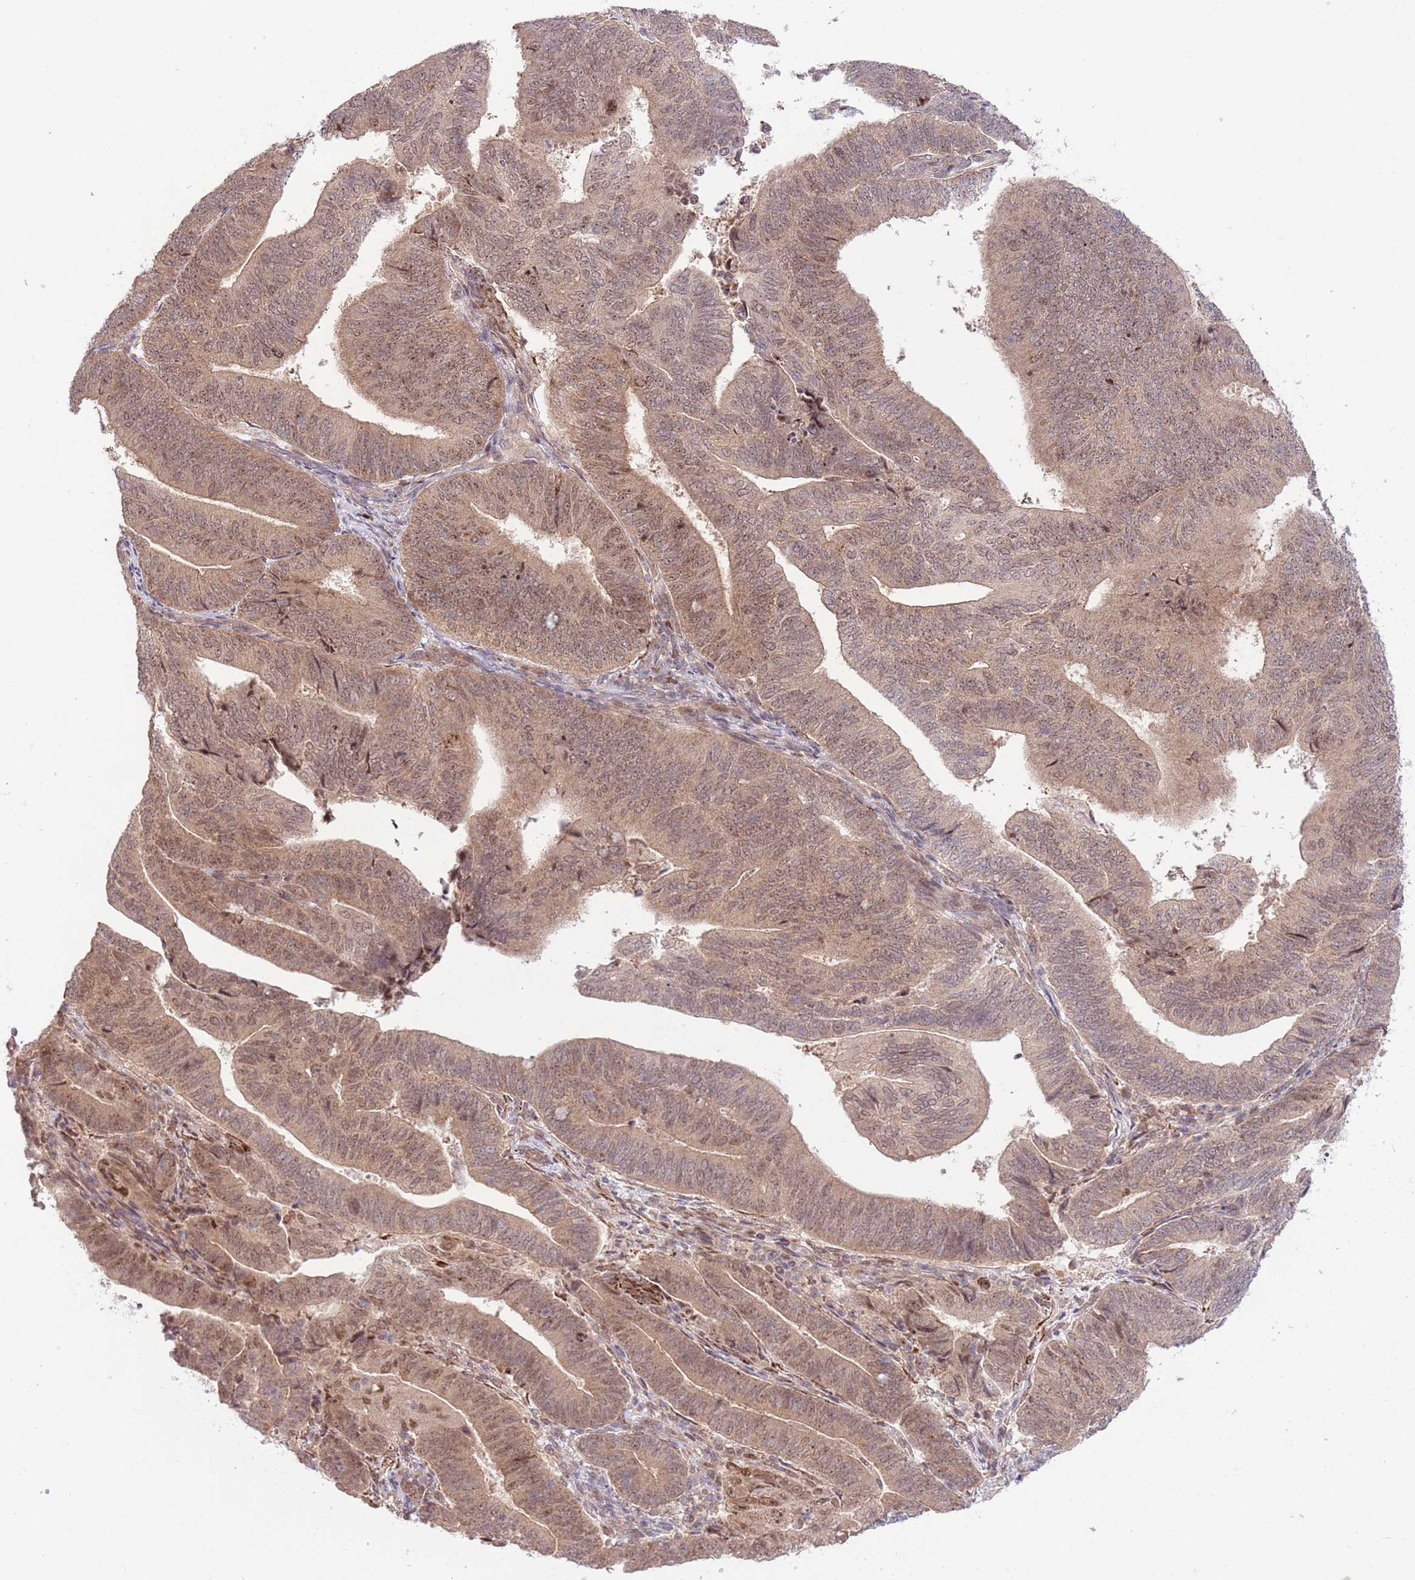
{"staining": {"intensity": "moderate", "quantity": ">75%", "location": "cytoplasmic/membranous,nuclear"}, "tissue": "endometrial cancer", "cell_type": "Tumor cells", "image_type": "cancer", "snomed": [{"axis": "morphology", "description": "Adenocarcinoma, NOS"}, {"axis": "topography", "description": "Endometrium"}], "caption": "The immunohistochemical stain labels moderate cytoplasmic/membranous and nuclear staining in tumor cells of endometrial cancer (adenocarcinoma) tissue.", "gene": "CHD1", "patient": {"sex": "female", "age": 70}}